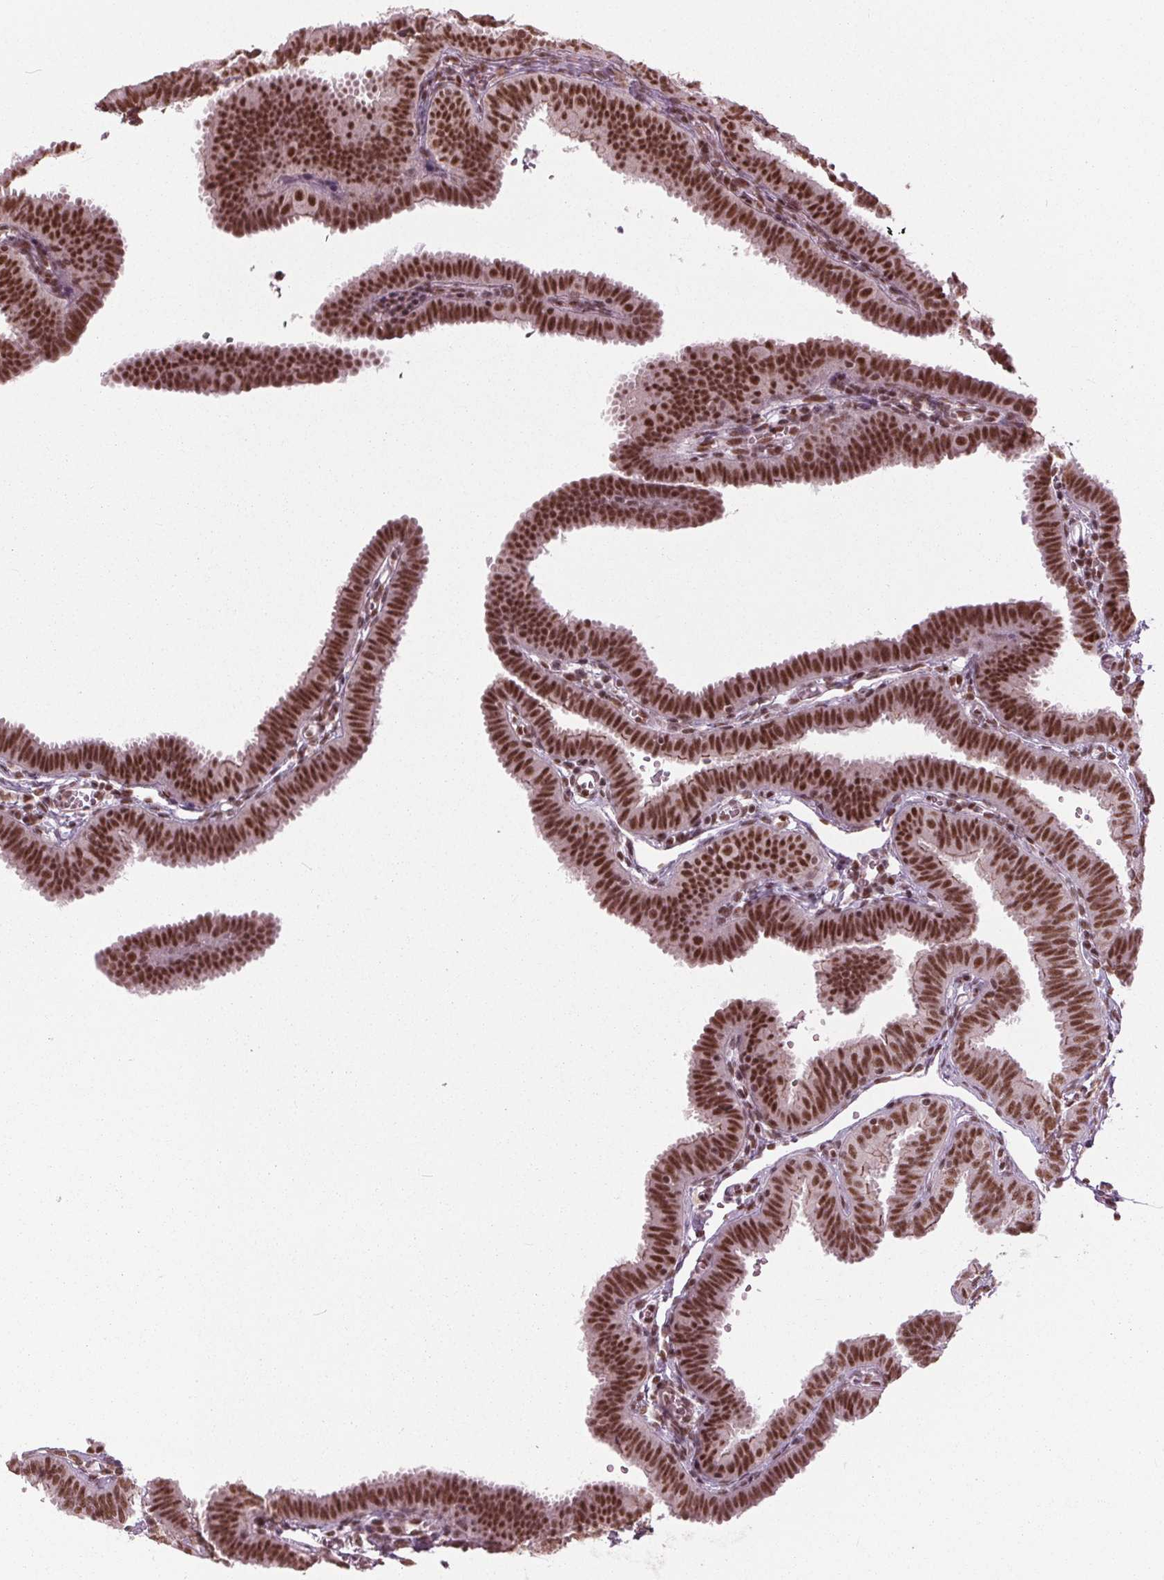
{"staining": {"intensity": "strong", "quantity": ">75%", "location": "cytoplasmic/membranous,nuclear"}, "tissue": "fallopian tube", "cell_type": "Glandular cells", "image_type": "normal", "snomed": [{"axis": "morphology", "description": "Normal tissue, NOS"}, {"axis": "topography", "description": "Fallopian tube"}], "caption": "An immunohistochemistry photomicrograph of benign tissue is shown. Protein staining in brown shows strong cytoplasmic/membranous,nuclear positivity in fallopian tube within glandular cells.", "gene": "LSM2", "patient": {"sex": "female", "age": 25}}